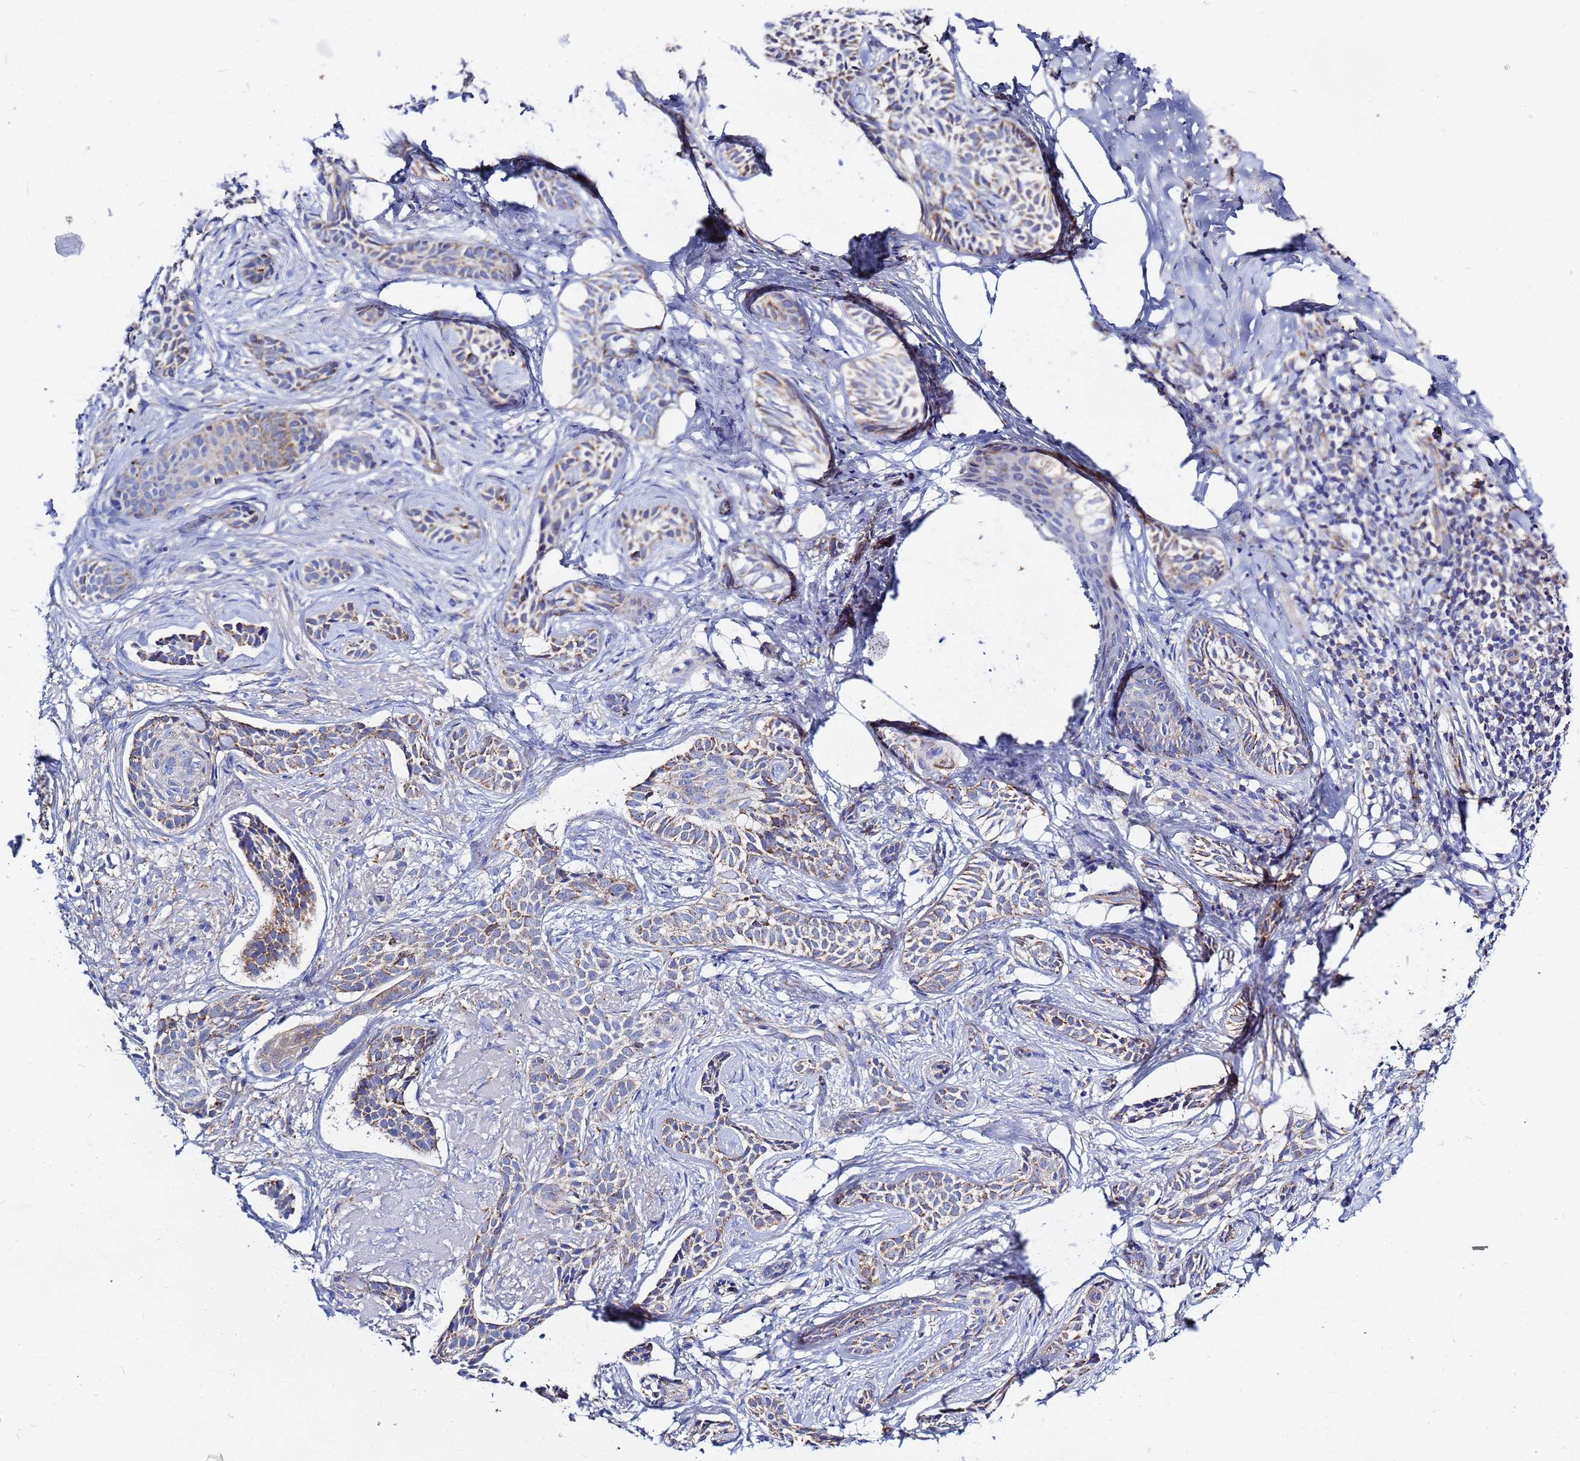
{"staining": {"intensity": "moderate", "quantity": "25%-75%", "location": "cytoplasmic/membranous"}, "tissue": "skin cancer", "cell_type": "Tumor cells", "image_type": "cancer", "snomed": [{"axis": "morphology", "description": "Basal cell carcinoma"}, {"axis": "topography", "description": "Skin"}], "caption": "Protein expression analysis of skin basal cell carcinoma exhibits moderate cytoplasmic/membranous positivity in approximately 25%-75% of tumor cells.", "gene": "FAHD2A", "patient": {"sex": "male", "age": 71}}